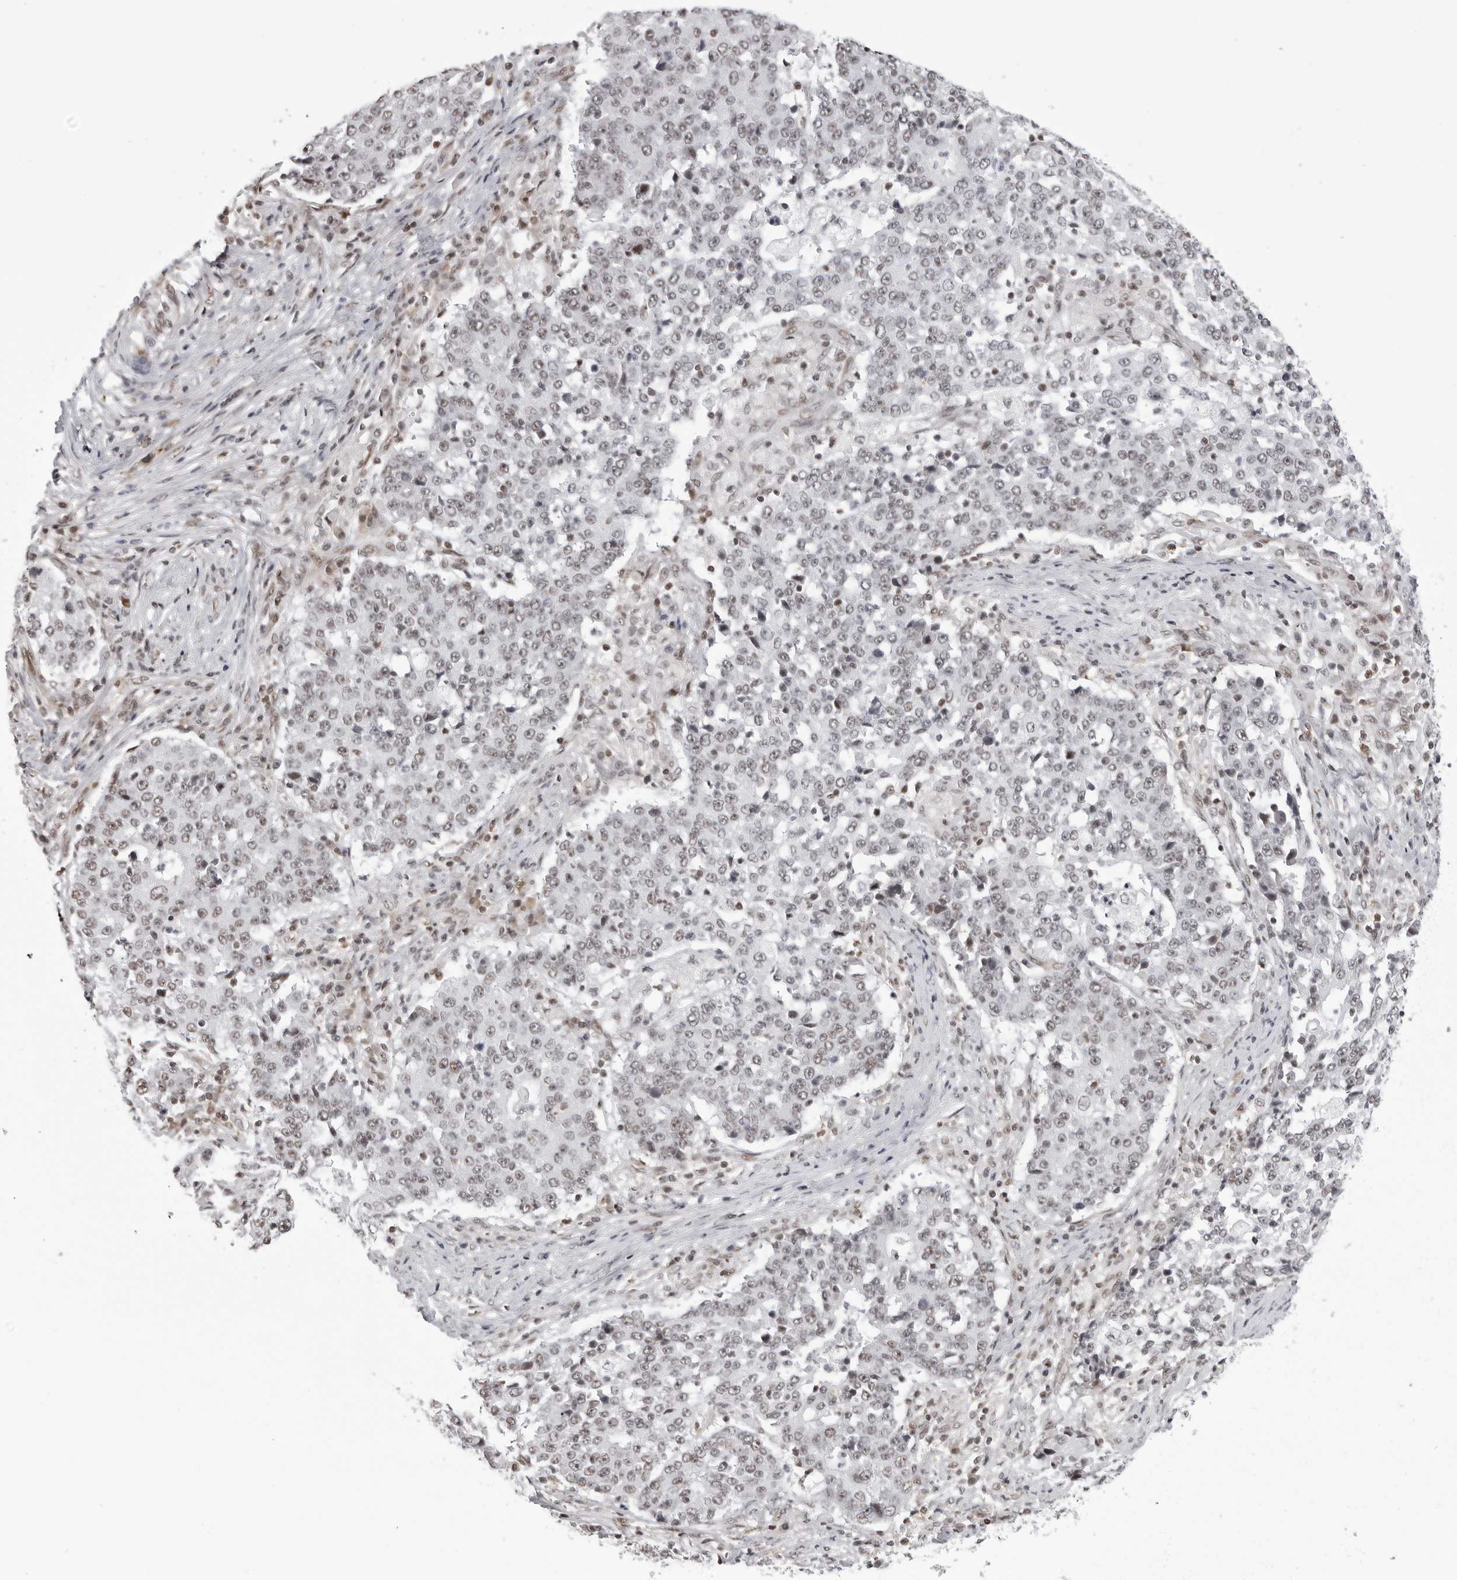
{"staining": {"intensity": "weak", "quantity": "25%-75%", "location": "nuclear"}, "tissue": "stomach cancer", "cell_type": "Tumor cells", "image_type": "cancer", "snomed": [{"axis": "morphology", "description": "Adenocarcinoma, NOS"}, {"axis": "topography", "description": "Stomach"}], "caption": "IHC staining of adenocarcinoma (stomach), which shows low levels of weak nuclear expression in approximately 25%-75% of tumor cells indicating weak nuclear protein staining. The staining was performed using DAB (3,3'-diaminobenzidine) (brown) for protein detection and nuclei were counterstained in hematoxylin (blue).", "gene": "WRAP53", "patient": {"sex": "male", "age": 59}}